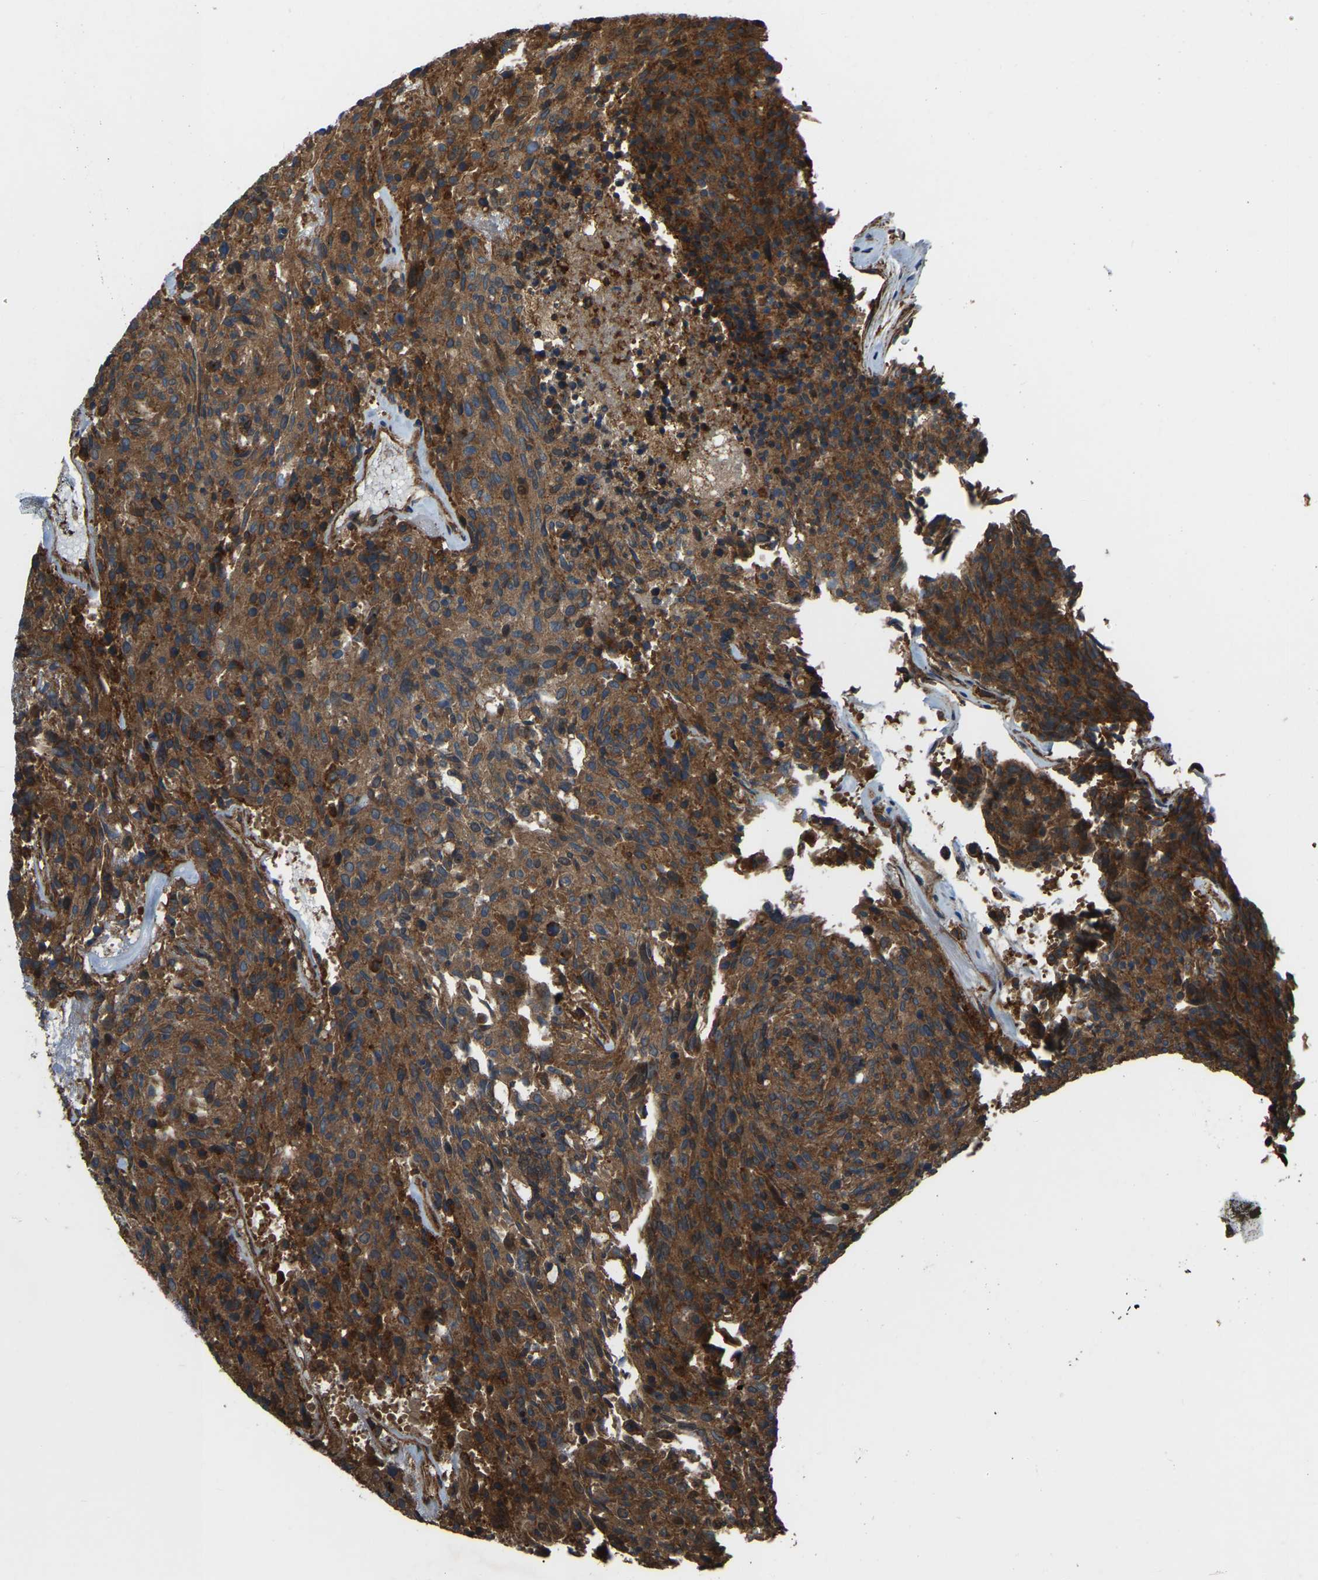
{"staining": {"intensity": "moderate", "quantity": ">75%", "location": "cytoplasmic/membranous"}, "tissue": "carcinoid", "cell_type": "Tumor cells", "image_type": "cancer", "snomed": [{"axis": "morphology", "description": "Carcinoid, malignant, NOS"}, {"axis": "topography", "description": "Pancreas"}], "caption": "A histopathology image of malignant carcinoid stained for a protein shows moderate cytoplasmic/membranous brown staining in tumor cells.", "gene": "SAMD9L", "patient": {"sex": "female", "age": 54}}